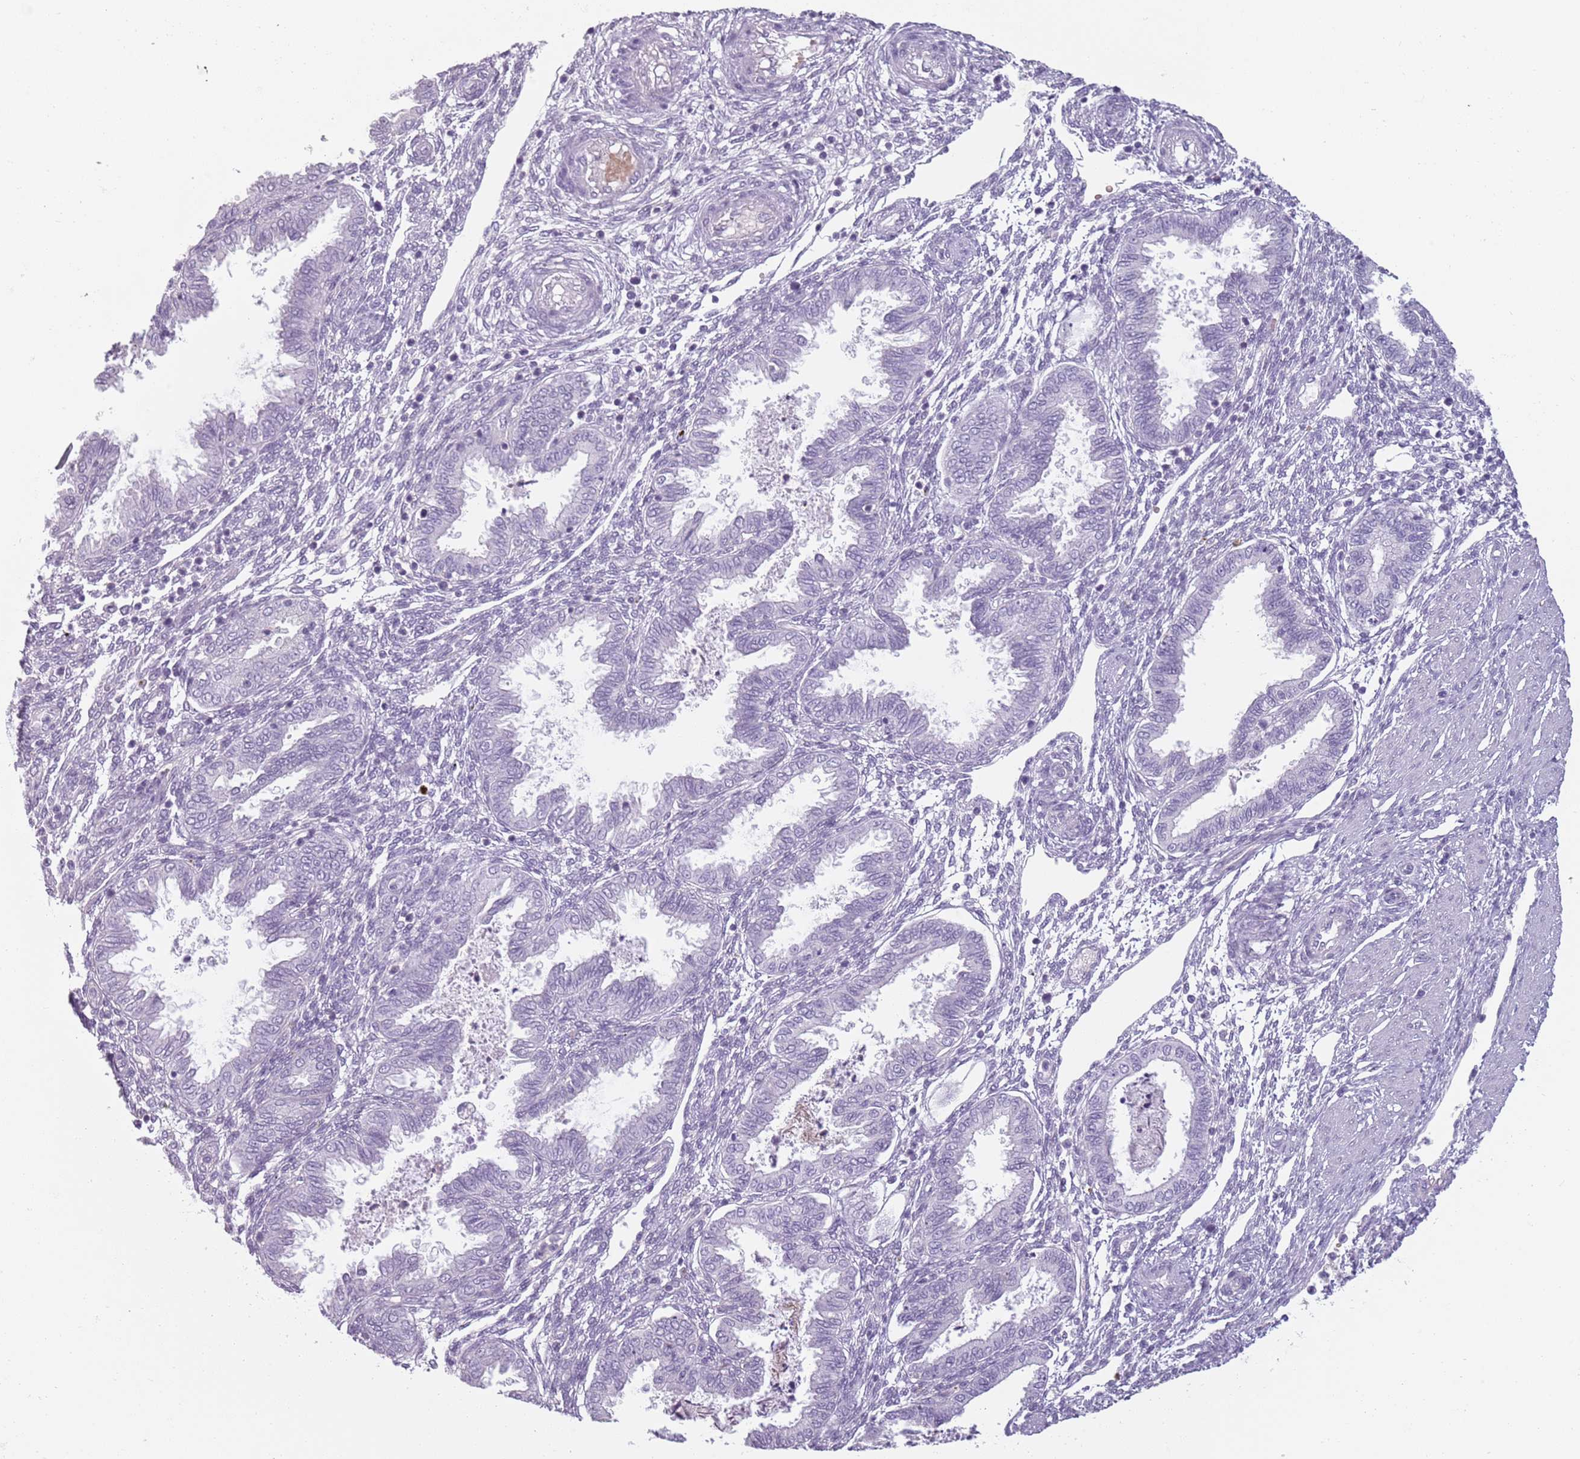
{"staining": {"intensity": "negative", "quantity": "none", "location": "none"}, "tissue": "endometrium", "cell_type": "Cells in endometrial stroma", "image_type": "normal", "snomed": [{"axis": "morphology", "description": "Normal tissue, NOS"}, {"axis": "topography", "description": "Endometrium"}], "caption": "Micrograph shows no protein expression in cells in endometrial stroma of benign endometrium.", "gene": "PIEZO1", "patient": {"sex": "female", "age": 33}}